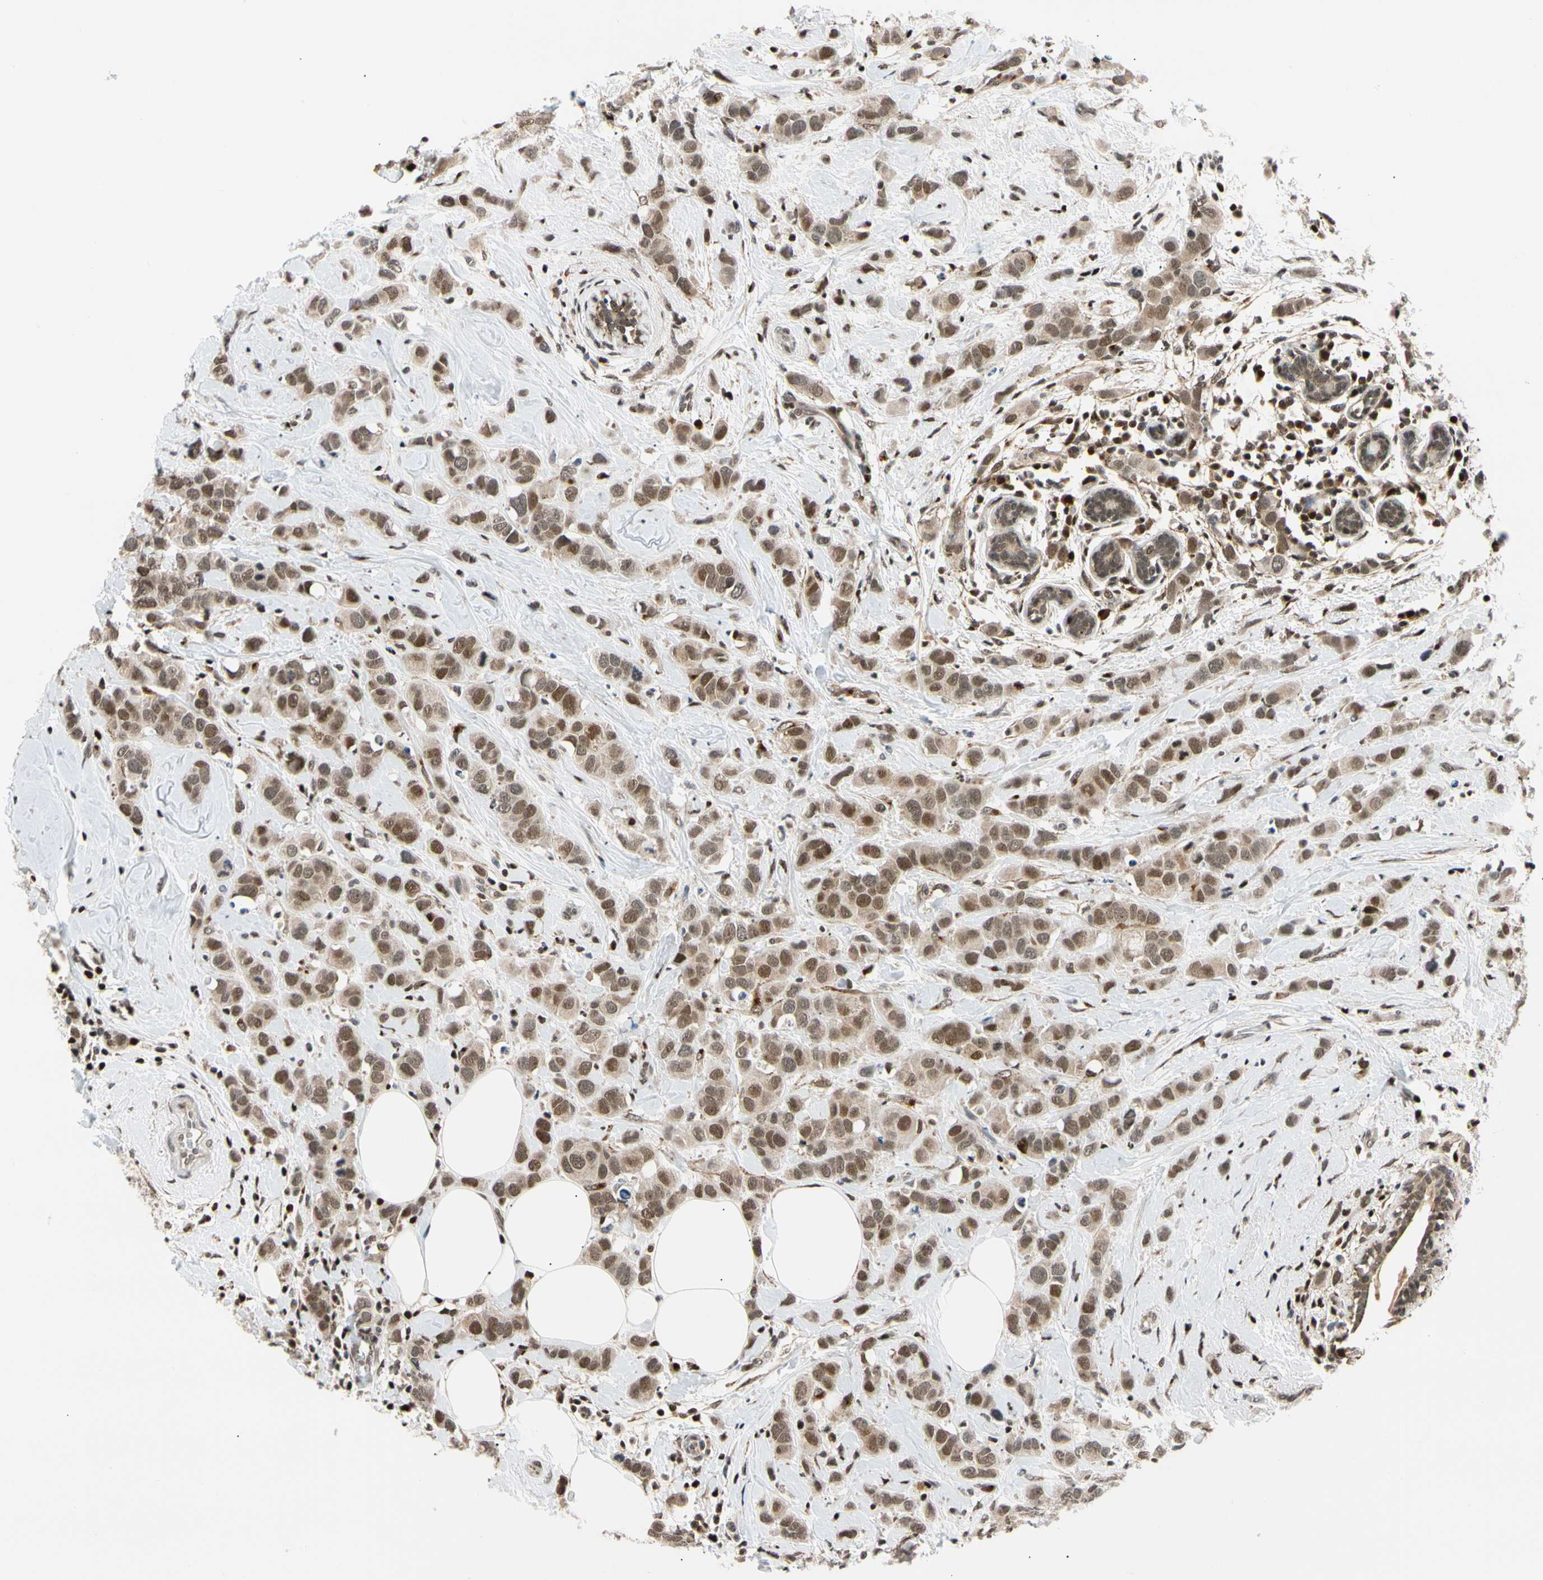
{"staining": {"intensity": "strong", "quantity": "25%-75%", "location": "nuclear"}, "tissue": "breast cancer", "cell_type": "Tumor cells", "image_type": "cancer", "snomed": [{"axis": "morphology", "description": "Normal tissue, NOS"}, {"axis": "morphology", "description": "Duct carcinoma"}, {"axis": "topography", "description": "Breast"}], "caption": "There is high levels of strong nuclear positivity in tumor cells of breast cancer (invasive ductal carcinoma), as demonstrated by immunohistochemical staining (brown color).", "gene": "E2F1", "patient": {"sex": "female", "age": 50}}